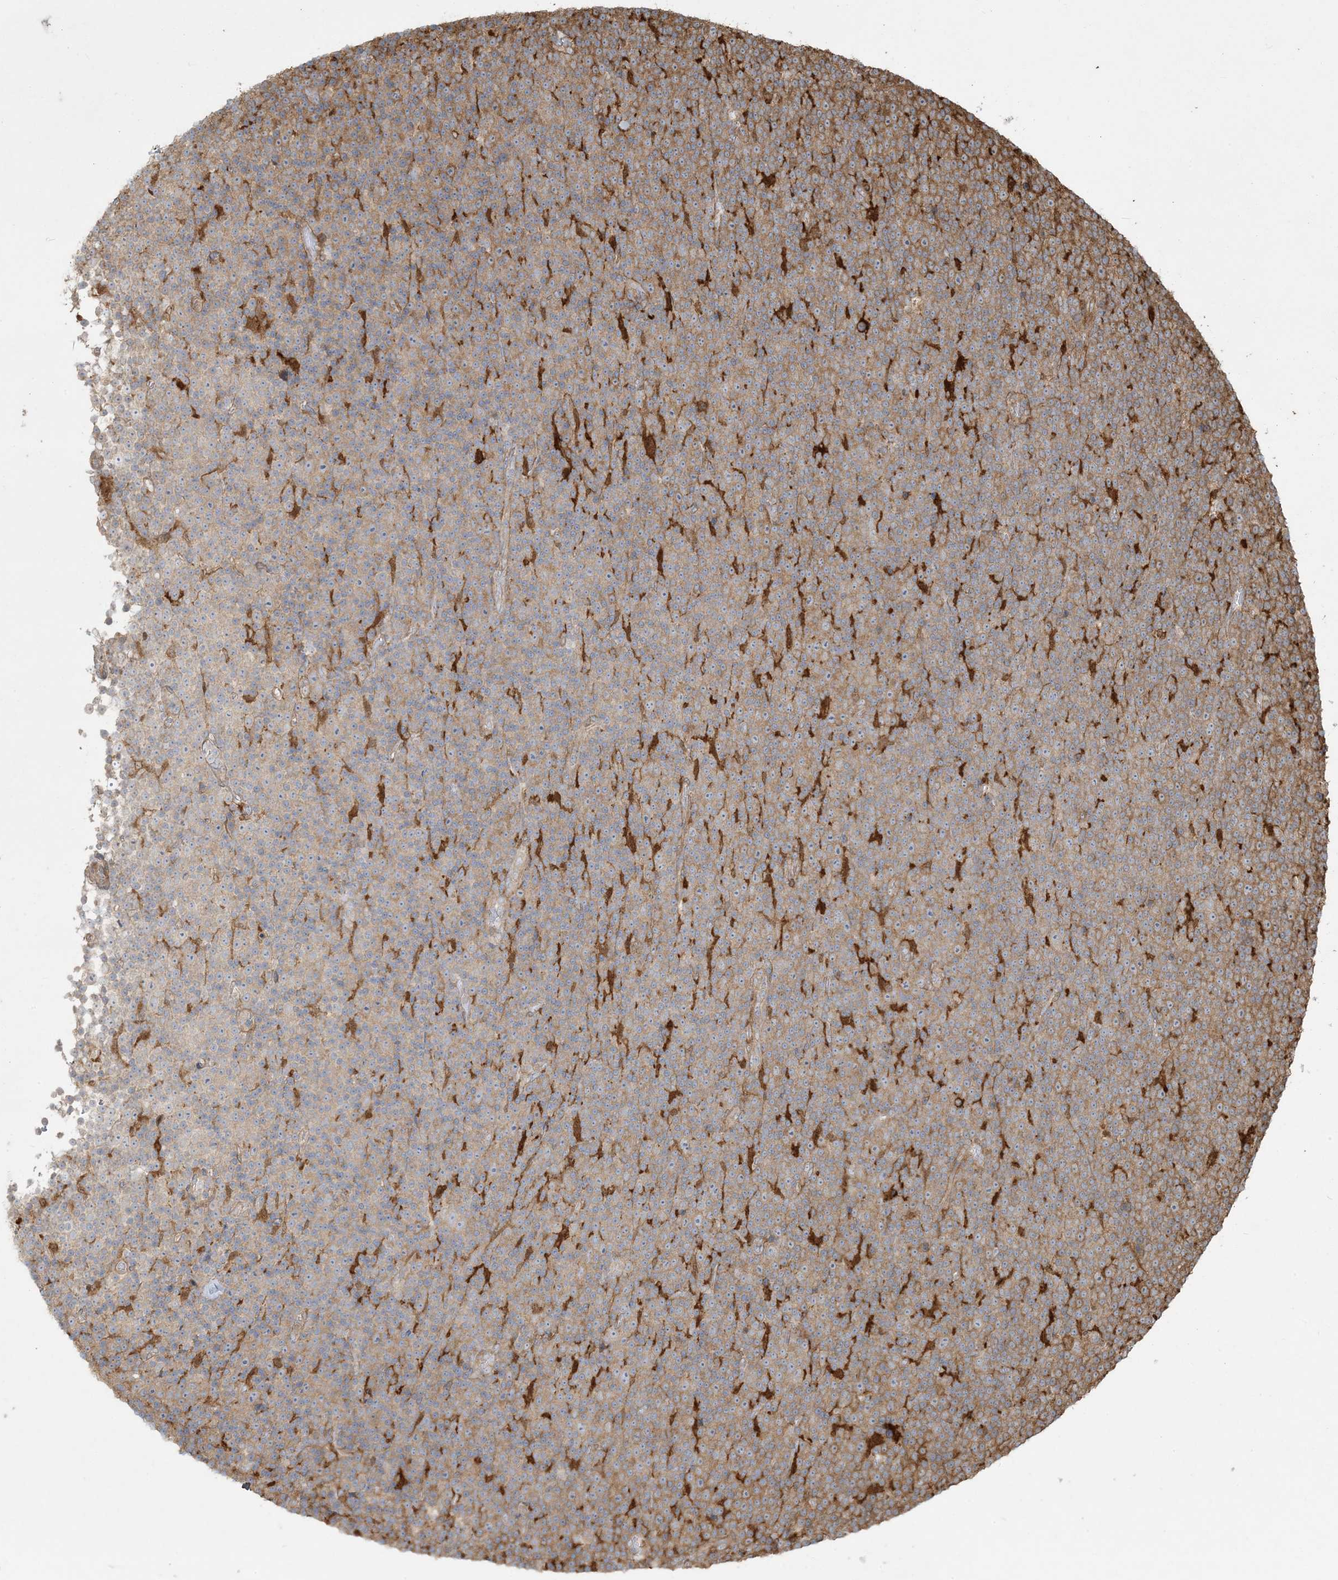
{"staining": {"intensity": "moderate", "quantity": "25%-75%", "location": "cytoplasmic/membranous"}, "tissue": "lymphoma", "cell_type": "Tumor cells", "image_type": "cancer", "snomed": [{"axis": "morphology", "description": "Malignant lymphoma, non-Hodgkin's type, Low grade"}, {"axis": "topography", "description": "Lymph node"}], "caption": "An immunohistochemistry (IHC) photomicrograph of neoplastic tissue is shown. Protein staining in brown shows moderate cytoplasmic/membranous positivity in low-grade malignant lymphoma, non-Hodgkin's type within tumor cells.", "gene": "HNMT", "patient": {"sex": "female", "age": 67}}